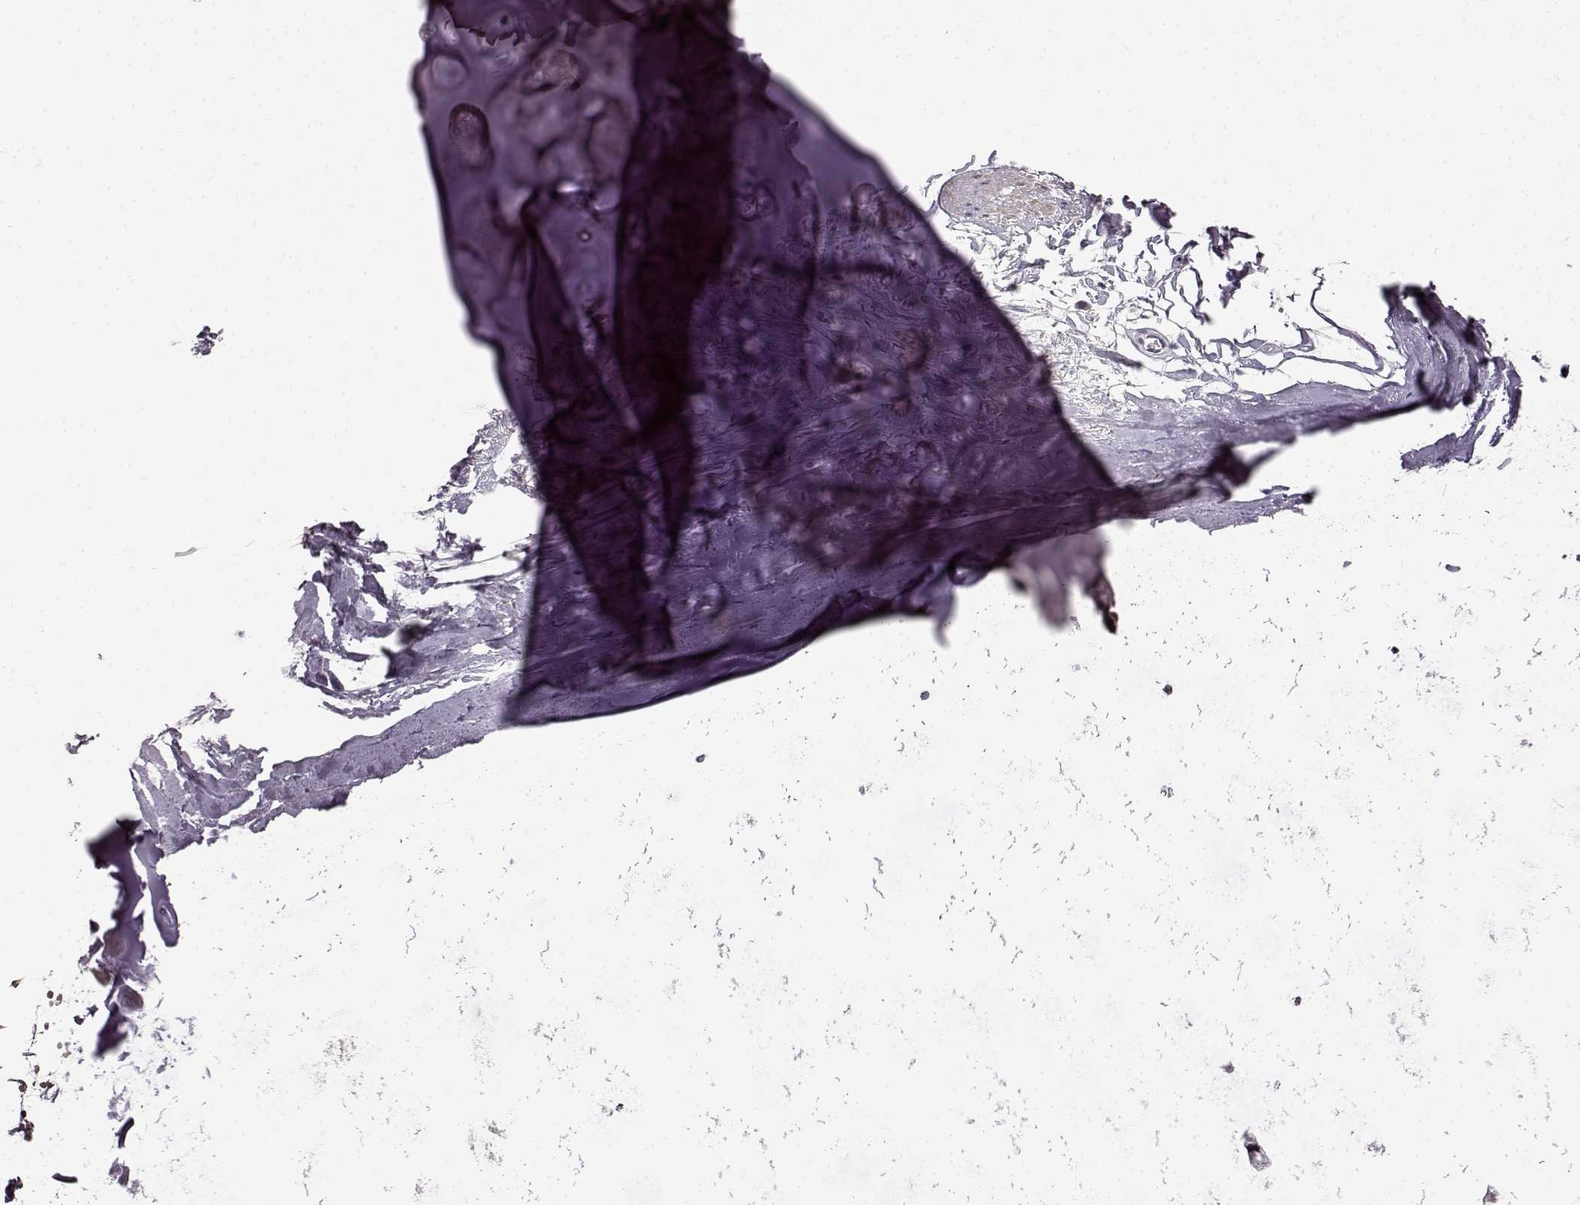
{"staining": {"intensity": "negative", "quantity": "none", "location": "none"}, "tissue": "soft tissue", "cell_type": "Chondrocytes", "image_type": "normal", "snomed": [{"axis": "morphology", "description": "Normal tissue, NOS"}, {"axis": "topography", "description": "Lymph node"}, {"axis": "topography", "description": "Bronchus"}], "caption": "Immunohistochemistry (IHC) histopathology image of normal human soft tissue stained for a protein (brown), which shows no expression in chondrocytes.", "gene": "CNGA3", "patient": {"sex": "female", "age": 70}}